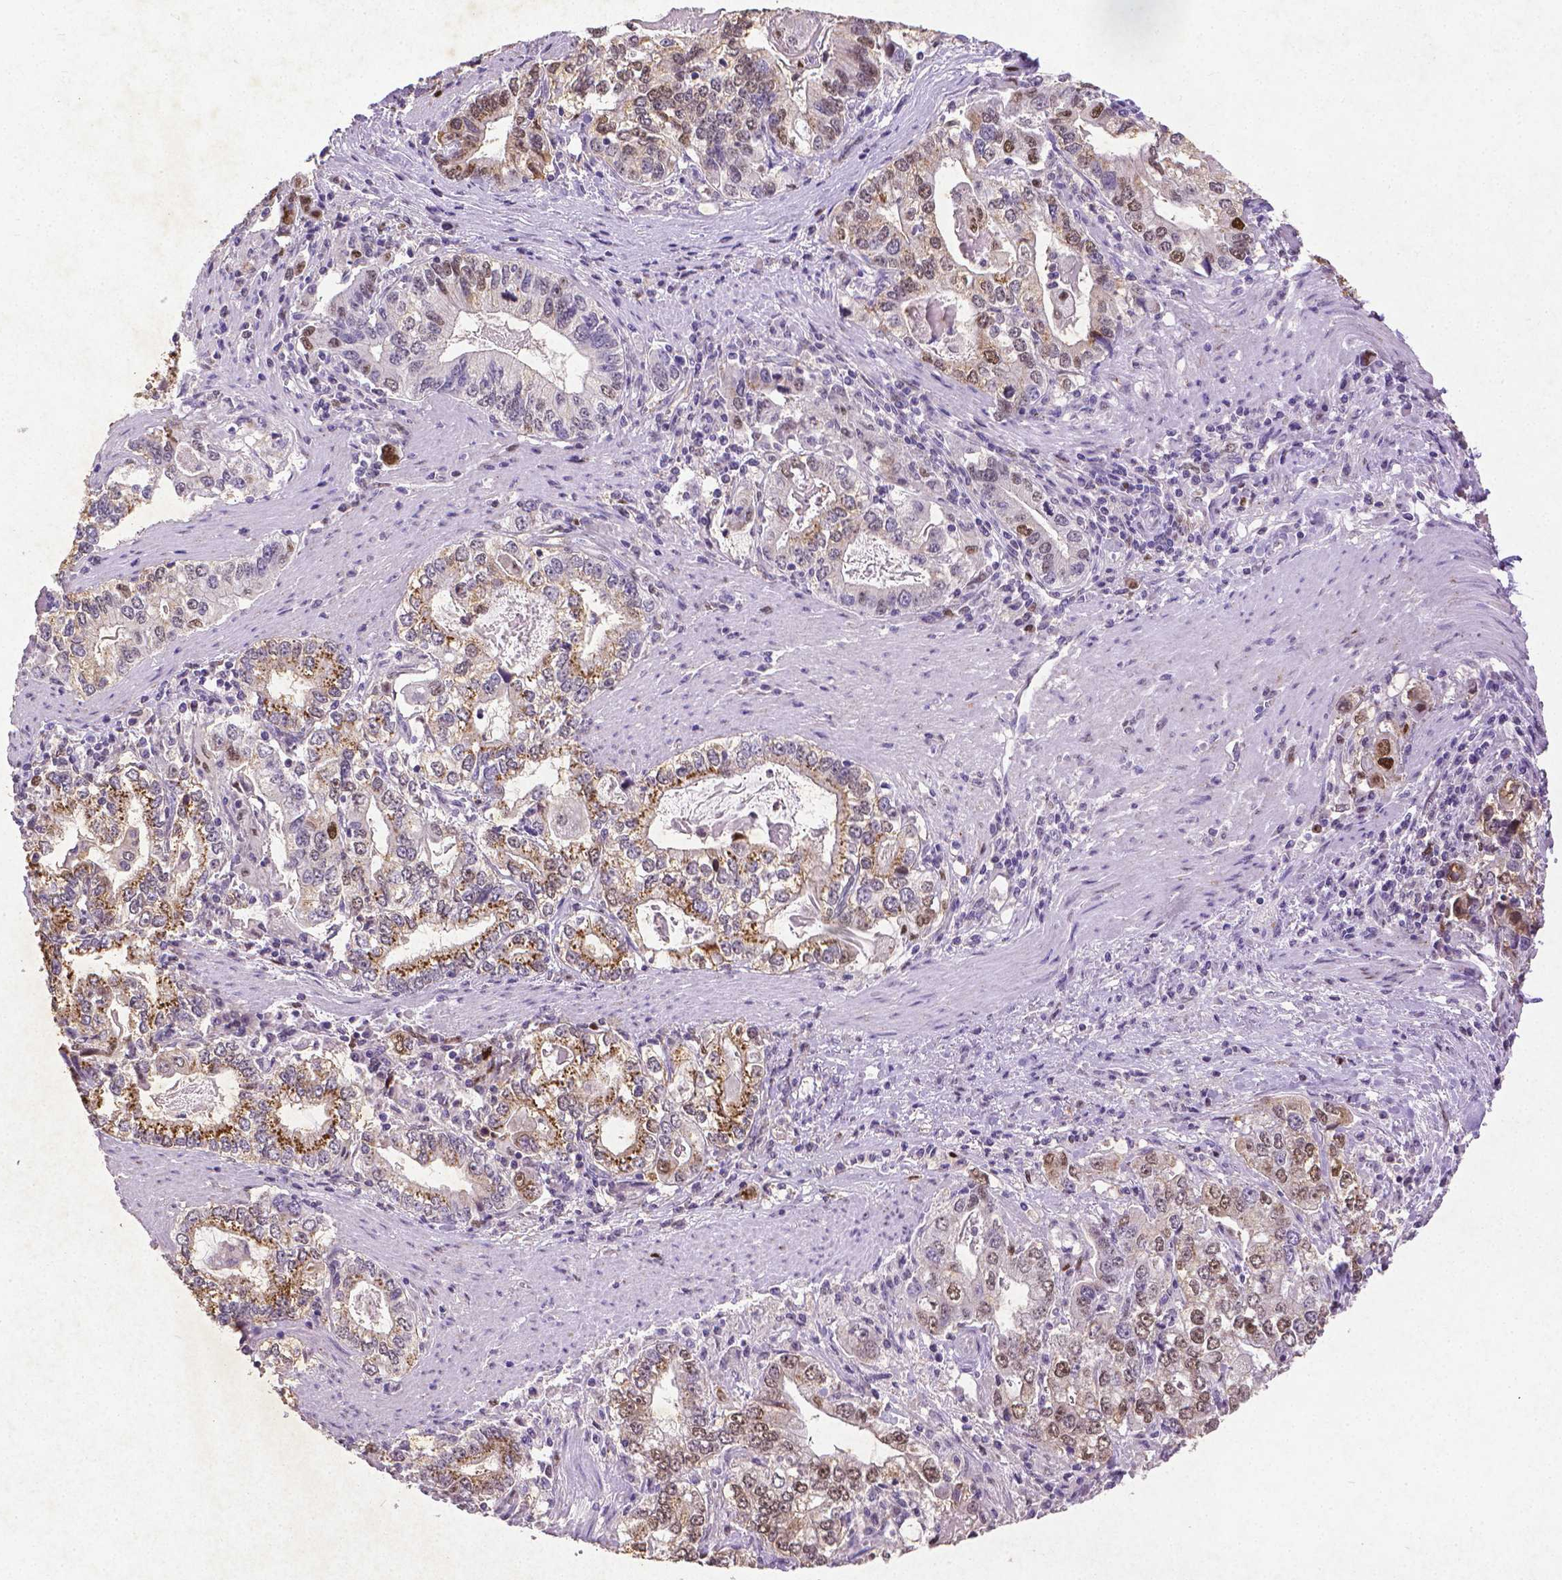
{"staining": {"intensity": "strong", "quantity": ">75%", "location": "cytoplasmic/membranous,nuclear"}, "tissue": "stomach cancer", "cell_type": "Tumor cells", "image_type": "cancer", "snomed": [{"axis": "morphology", "description": "Adenocarcinoma, NOS"}, {"axis": "topography", "description": "Stomach, lower"}], "caption": "Stomach adenocarcinoma tissue shows strong cytoplasmic/membranous and nuclear staining in approximately >75% of tumor cells, visualized by immunohistochemistry.", "gene": "CDKN1A", "patient": {"sex": "female", "age": 72}}